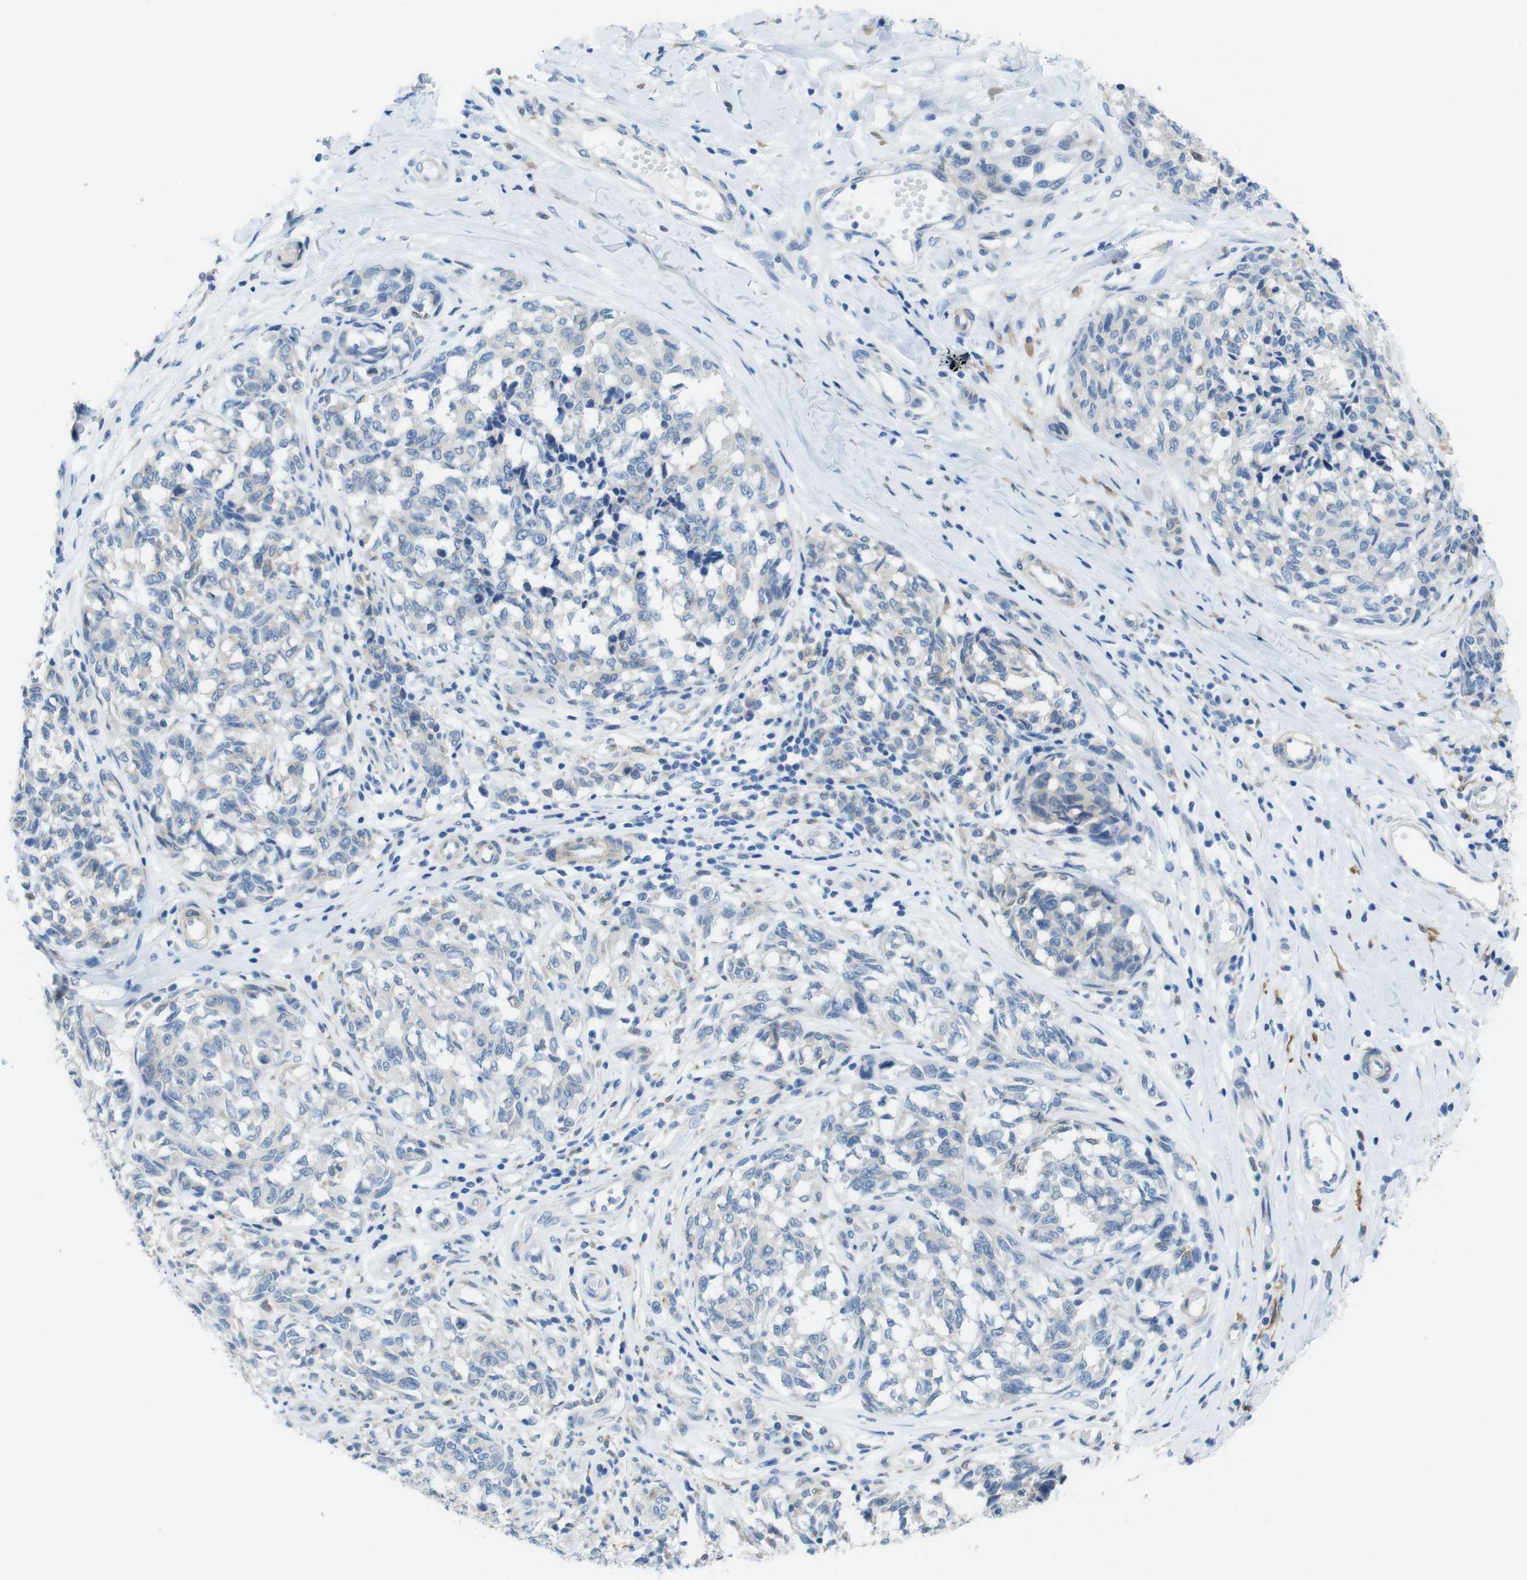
{"staining": {"intensity": "negative", "quantity": "none", "location": "none"}, "tissue": "melanoma", "cell_type": "Tumor cells", "image_type": "cancer", "snomed": [{"axis": "morphology", "description": "Malignant melanoma, NOS"}, {"axis": "topography", "description": "Skin"}], "caption": "A high-resolution micrograph shows immunohistochemistry staining of malignant melanoma, which reveals no significant staining in tumor cells.", "gene": "CLMN", "patient": {"sex": "female", "age": 64}}